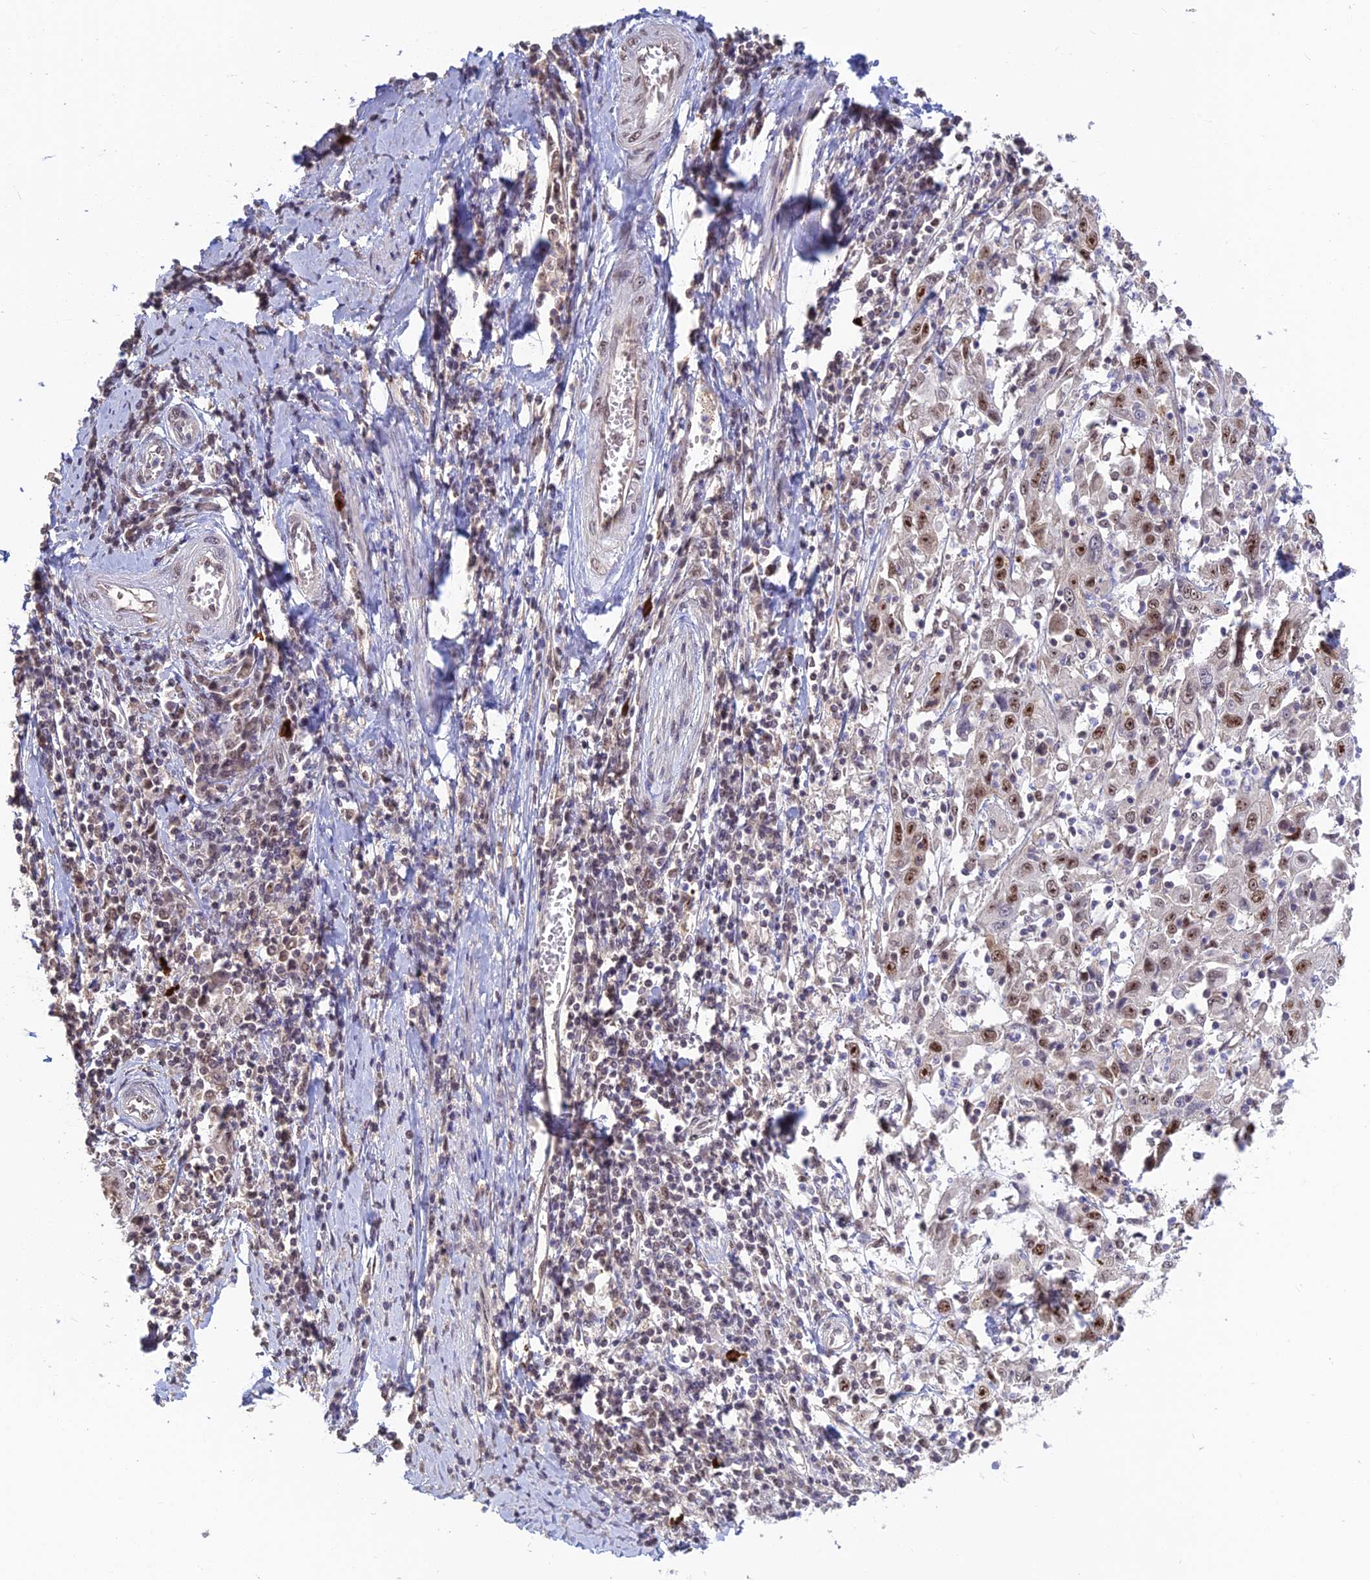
{"staining": {"intensity": "moderate", "quantity": "25%-75%", "location": "nuclear"}, "tissue": "cervical cancer", "cell_type": "Tumor cells", "image_type": "cancer", "snomed": [{"axis": "morphology", "description": "Squamous cell carcinoma, NOS"}, {"axis": "topography", "description": "Cervix"}], "caption": "Cervical squamous cell carcinoma stained for a protein shows moderate nuclear positivity in tumor cells. The protein of interest is shown in brown color, while the nuclei are stained blue.", "gene": "POLR1G", "patient": {"sex": "female", "age": 46}}